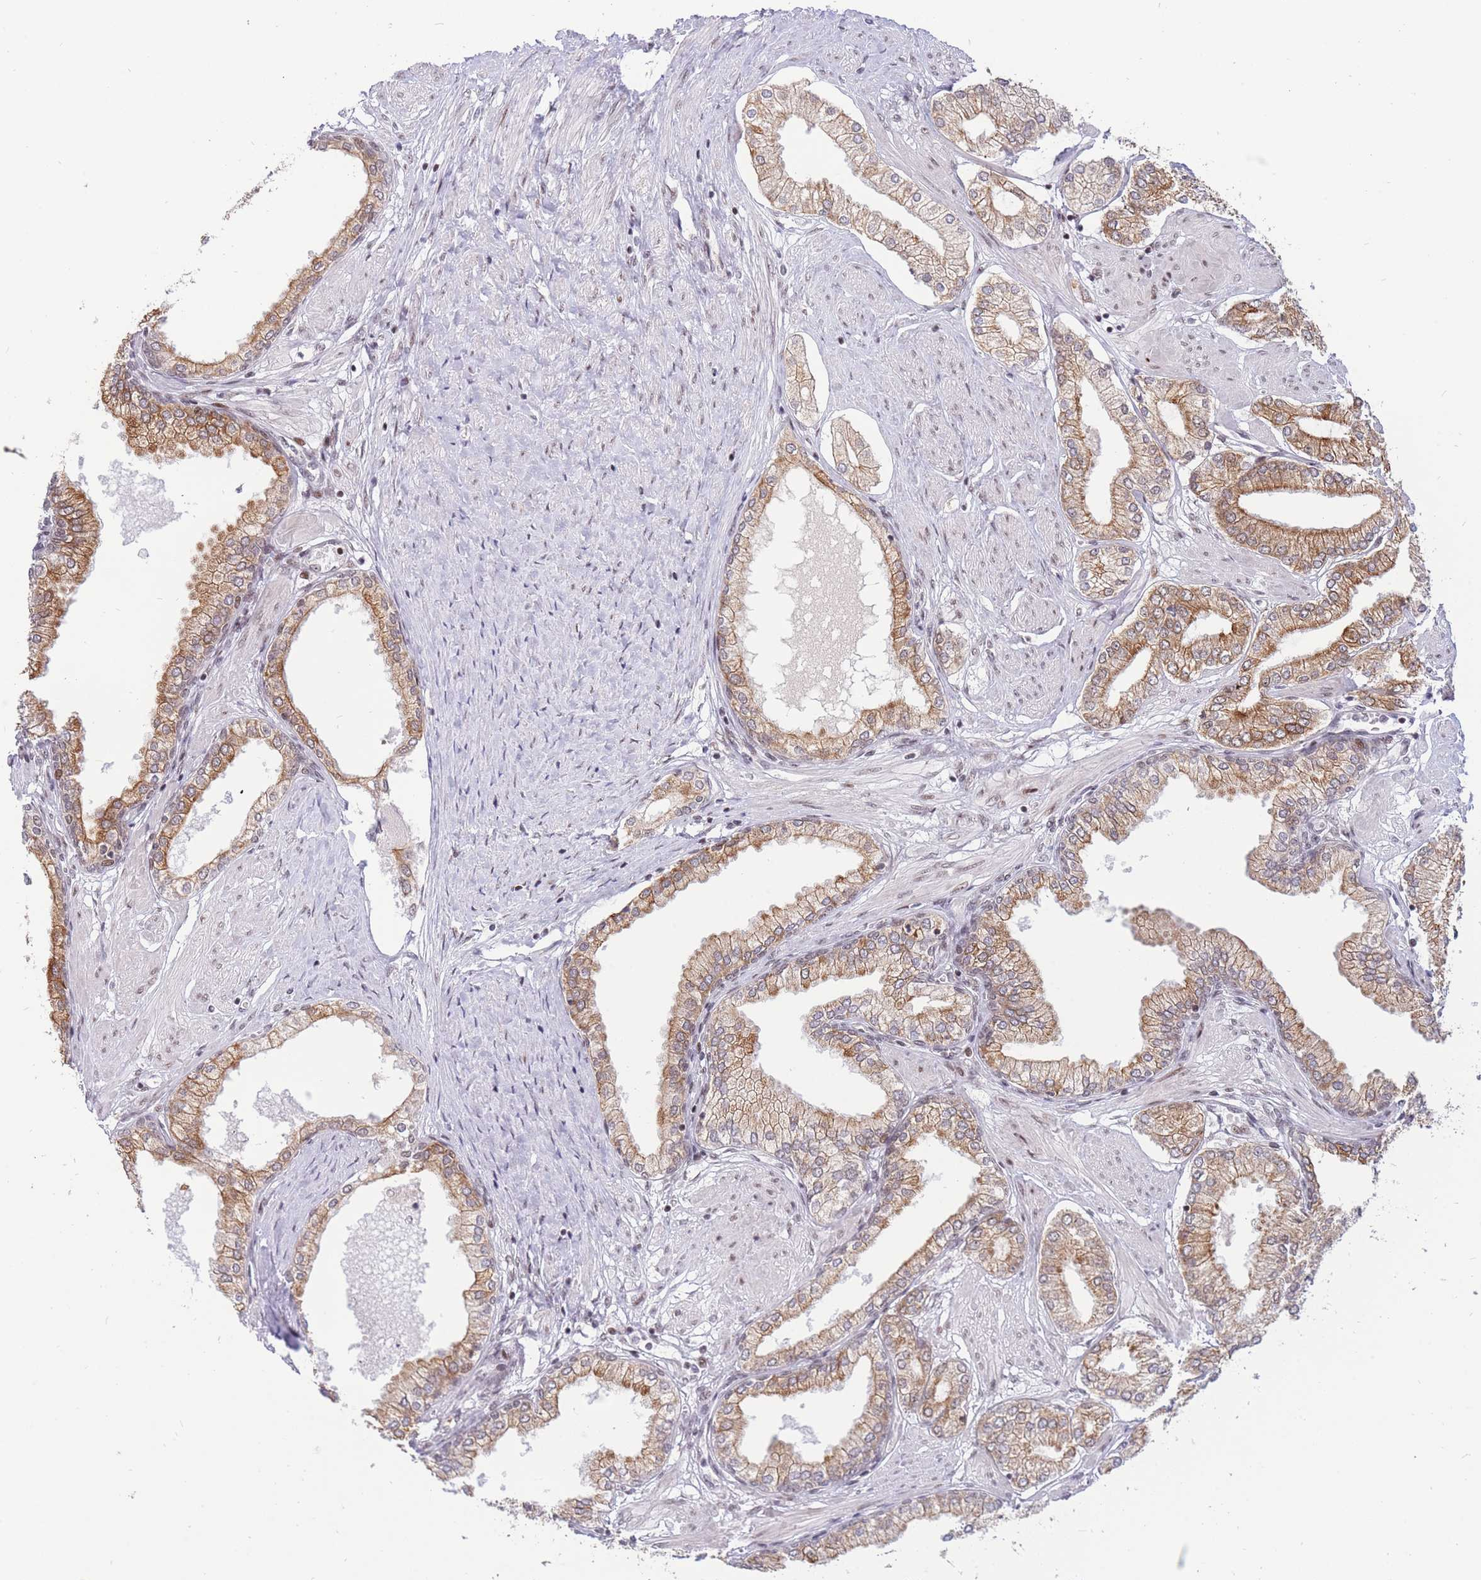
{"staining": {"intensity": "moderate", "quantity": ">75%", "location": "cytoplasmic/membranous"}, "tissue": "prostate cancer", "cell_type": "Tumor cells", "image_type": "cancer", "snomed": [{"axis": "morphology", "description": "Adenocarcinoma, High grade"}, {"axis": "topography", "description": "Prostate and seminal vesicle, NOS"}], "caption": "Immunohistochemistry (IHC) staining of prostate cancer, which shows medium levels of moderate cytoplasmic/membranous positivity in about >75% of tumor cells indicating moderate cytoplasmic/membranous protein positivity. The staining was performed using DAB (brown) for protein detection and nuclei were counterstained in hematoxylin (blue).", "gene": "TARBP2", "patient": {"sex": "male", "age": 64}}